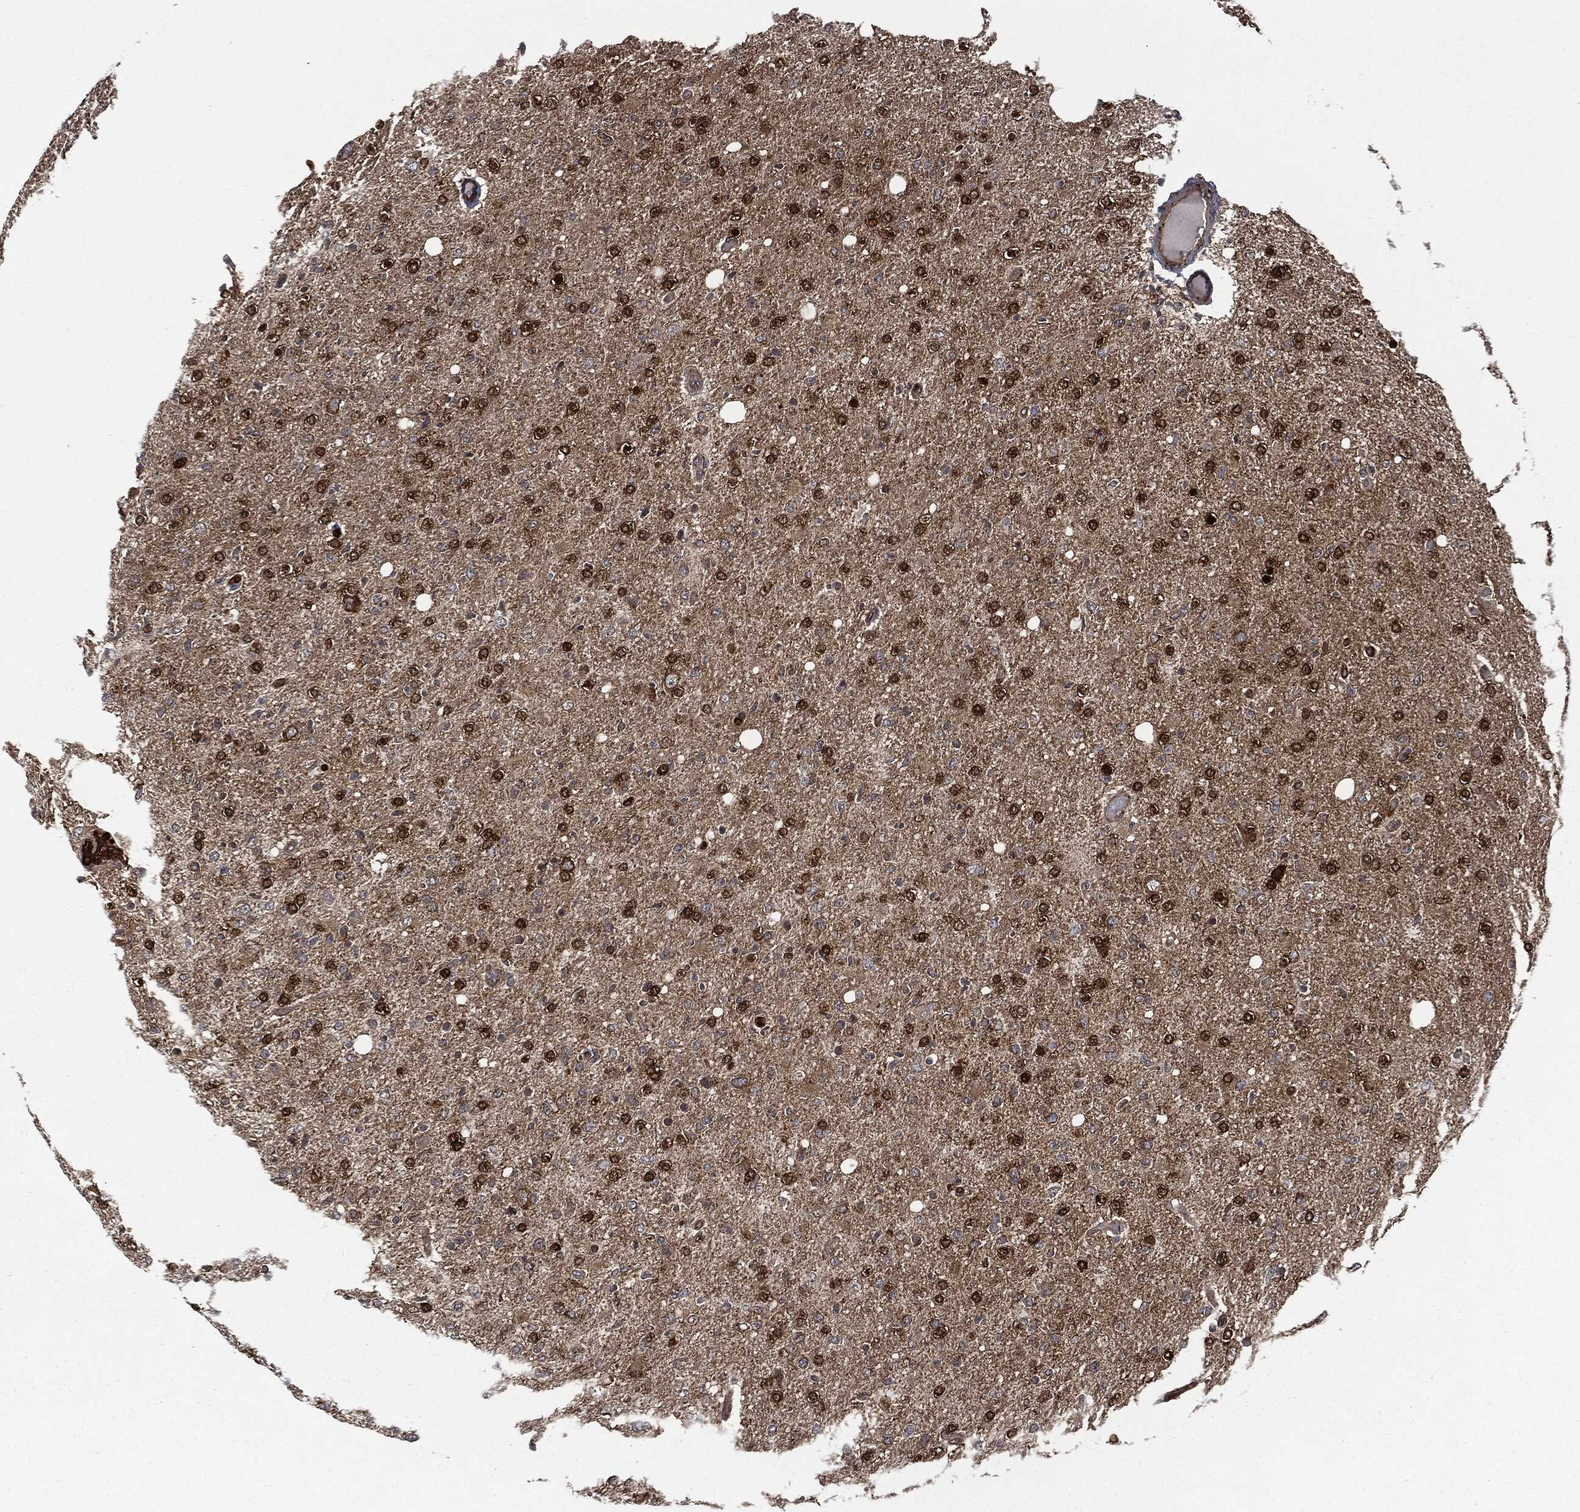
{"staining": {"intensity": "strong", "quantity": ">75%", "location": "cytoplasmic/membranous"}, "tissue": "glioma", "cell_type": "Tumor cells", "image_type": "cancer", "snomed": [{"axis": "morphology", "description": "Glioma, malignant, High grade"}, {"axis": "topography", "description": "Cerebral cortex"}], "caption": "Immunohistochemistry (IHC) of human glioma exhibits high levels of strong cytoplasmic/membranous staining in about >75% of tumor cells.", "gene": "HRAS", "patient": {"sex": "male", "age": 70}}